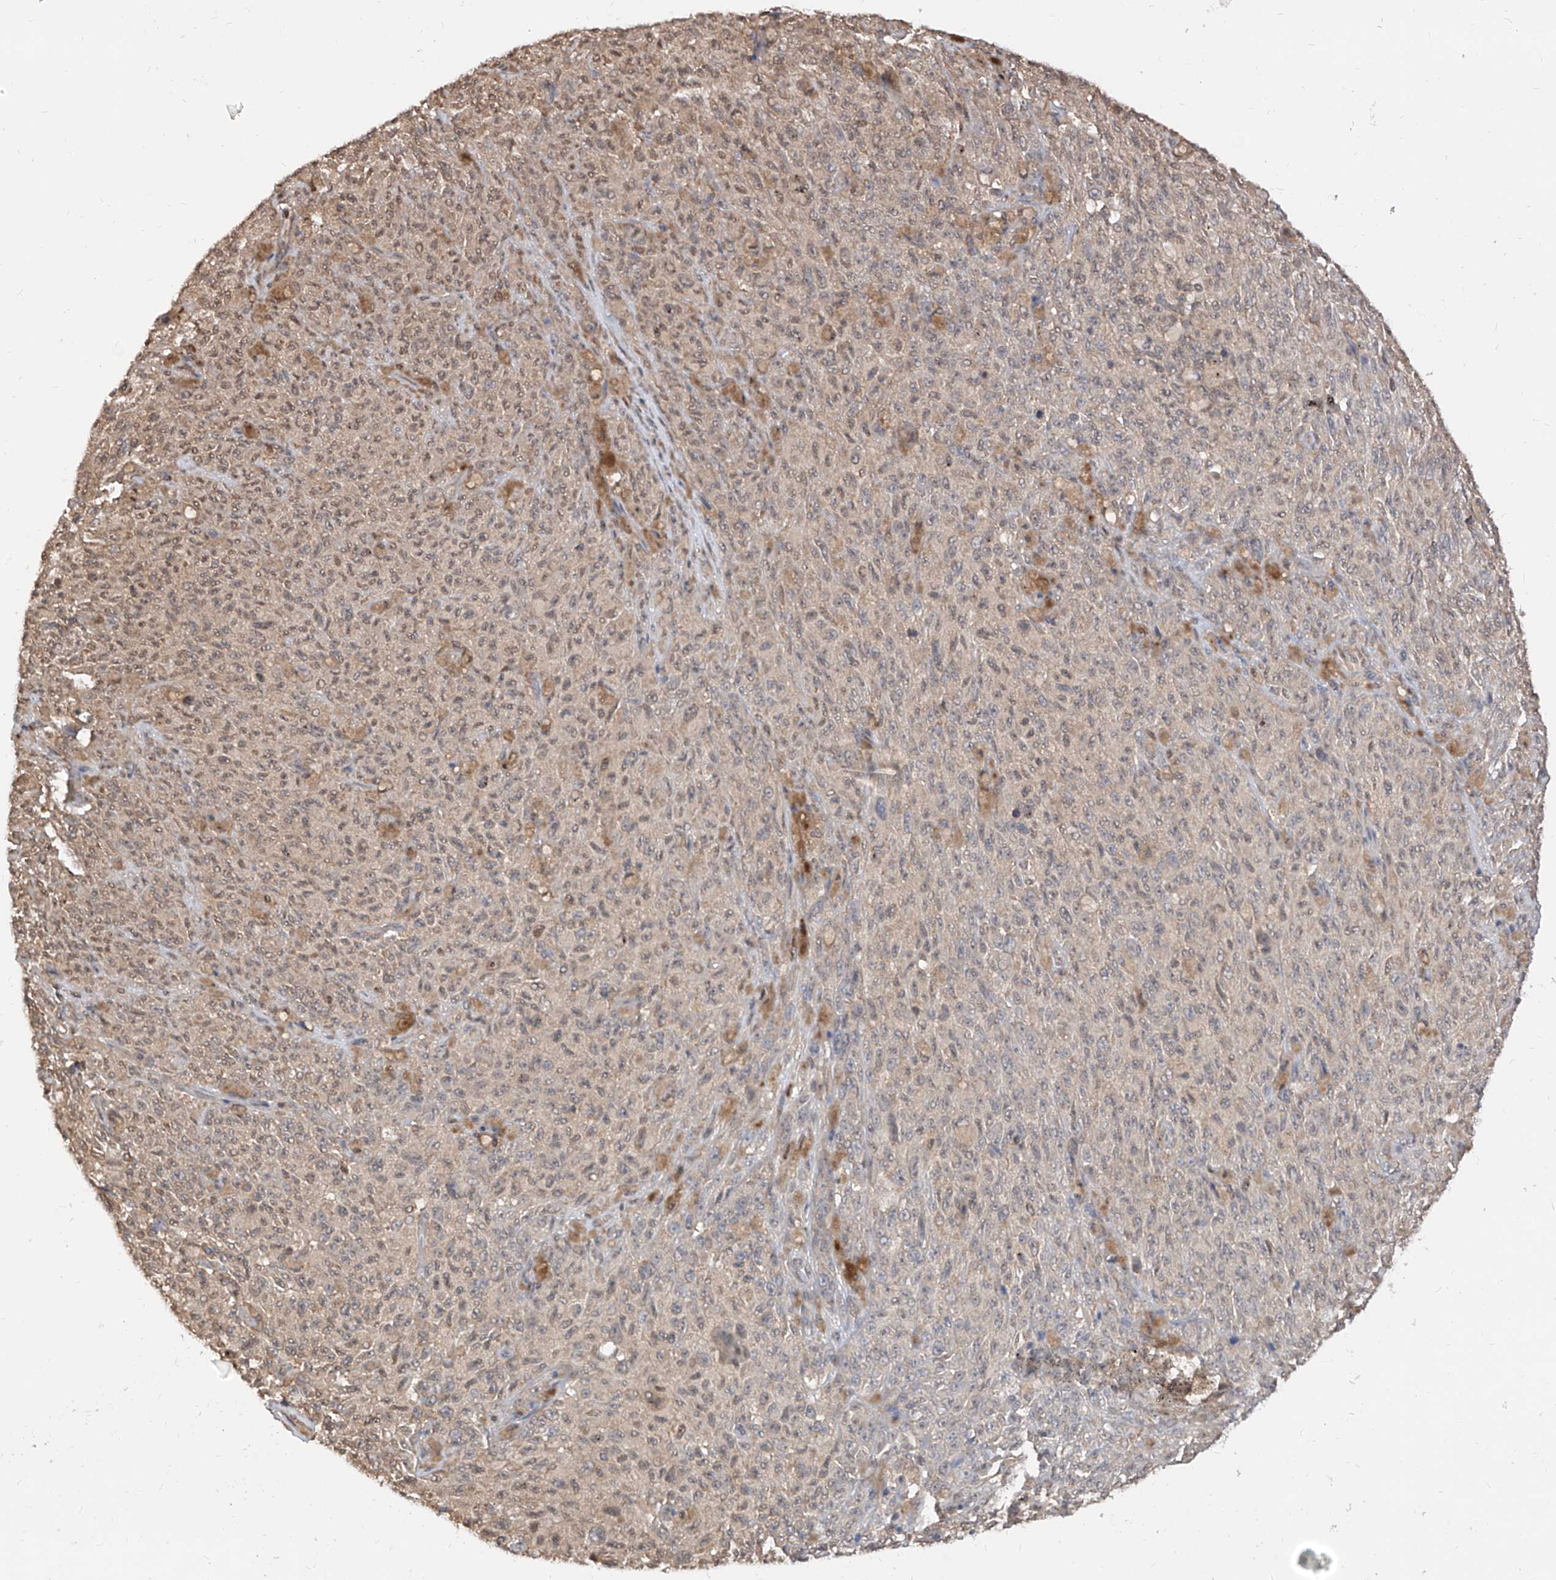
{"staining": {"intensity": "negative", "quantity": "none", "location": "none"}, "tissue": "melanoma", "cell_type": "Tumor cells", "image_type": "cancer", "snomed": [{"axis": "morphology", "description": "Malignant melanoma, NOS"}, {"axis": "topography", "description": "Skin"}], "caption": "Photomicrograph shows no protein expression in tumor cells of melanoma tissue.", "gene": "C8orf82", "patient": {"sex": "female", "age": 82}}